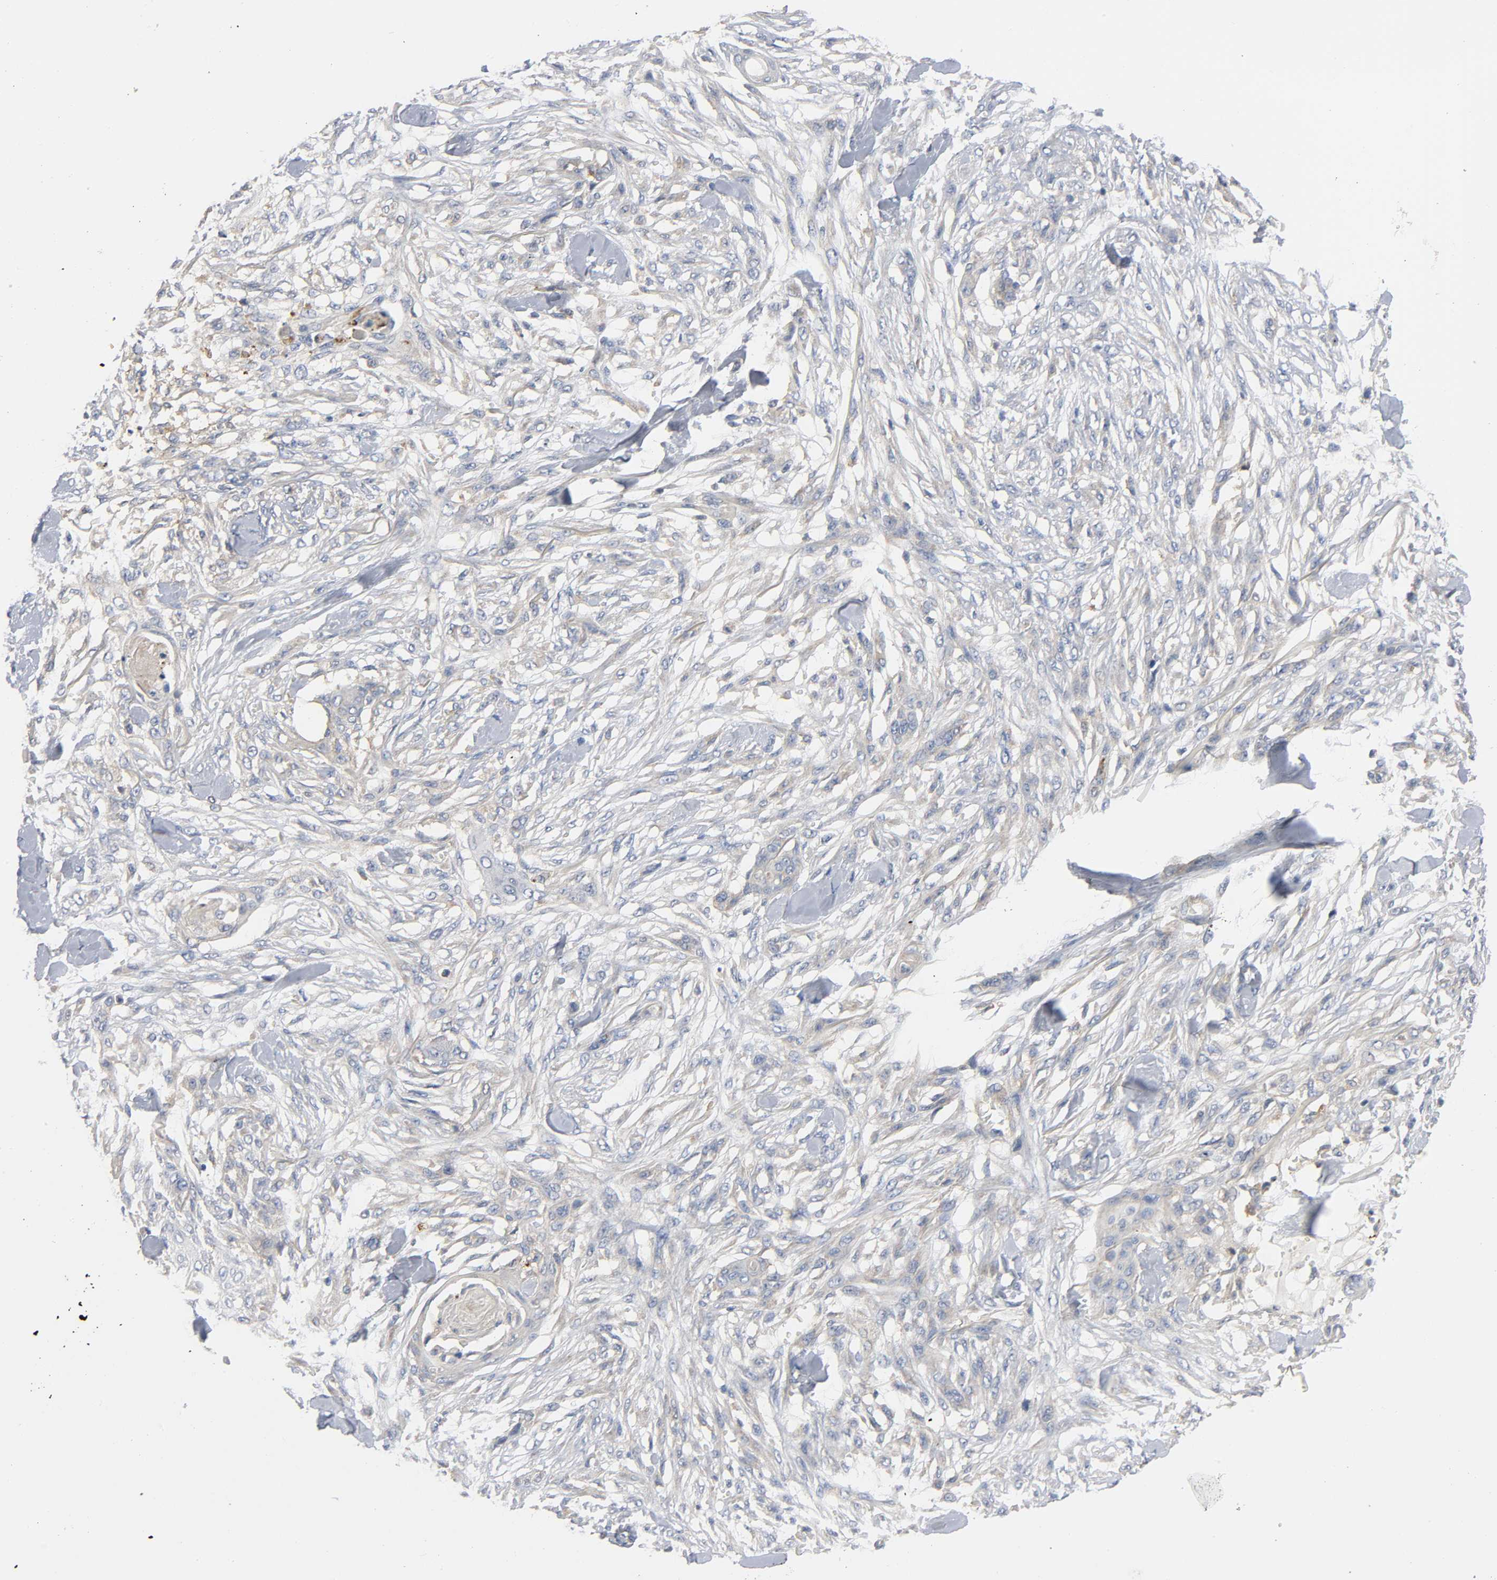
{"staining": {"intensity": "weak", "quantity": ">75%", "location": "cytoplasmic/membranous"}, "tissue": "skin cancer", "cell_type": "Tumor cells", "image_type": "cancer", "snomed": [{"axis": "morphology", "description": "Normal tissue, NOS"}, {"axis": "morphology", "description": "Squamous cell carcinoma, NOS"}, {"axis": "topography", "description": "Skin"}], "caption": "Skin cancer (squamous cell carcinoma) tissue displays weak cytoplasmic/membranous expression in about >75% of tumor cells, visualized by immunohistochemistry.", "gene": "HDAC6", "patient": {"sex": "female", "age": 59}}